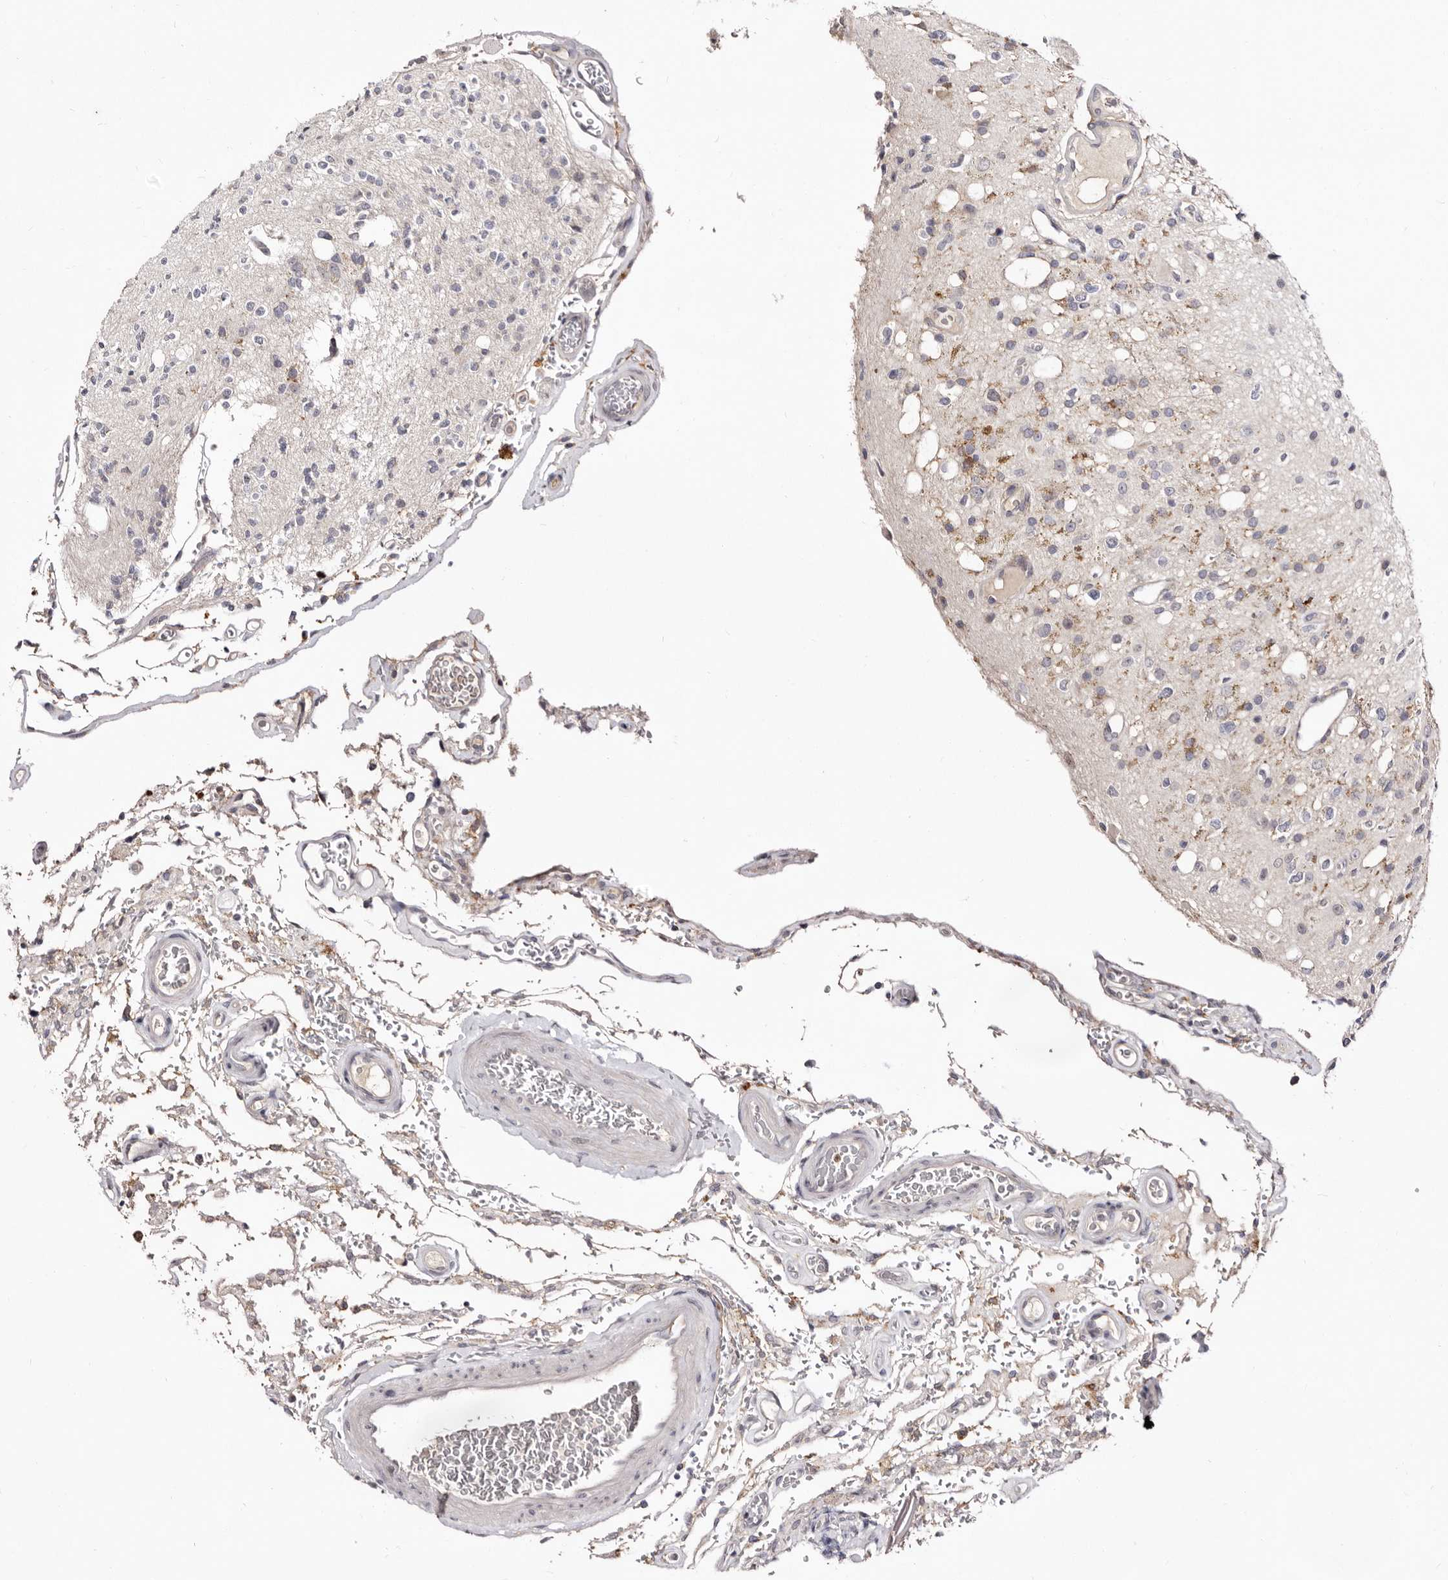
{"staining": {"intensity": "negative", "quantity": "none", "location": "none"}, "tissue": "glioma", "cell_type": "Tumor cells", "image_type": "cancer", "snomed": [{"axis": "morphology", "description": "Glioma, malignant, High grade"}, {"axis": "topography", "description": "Brain"}], "caption": "A histopathology image of human glioma is negative for staining in tumor cells. (DAB immunohistochemistry visualized using brightfield microscopy, high magnification).", "gene": "CDCA8", "patient": {"sex": "male", "age": 34}}